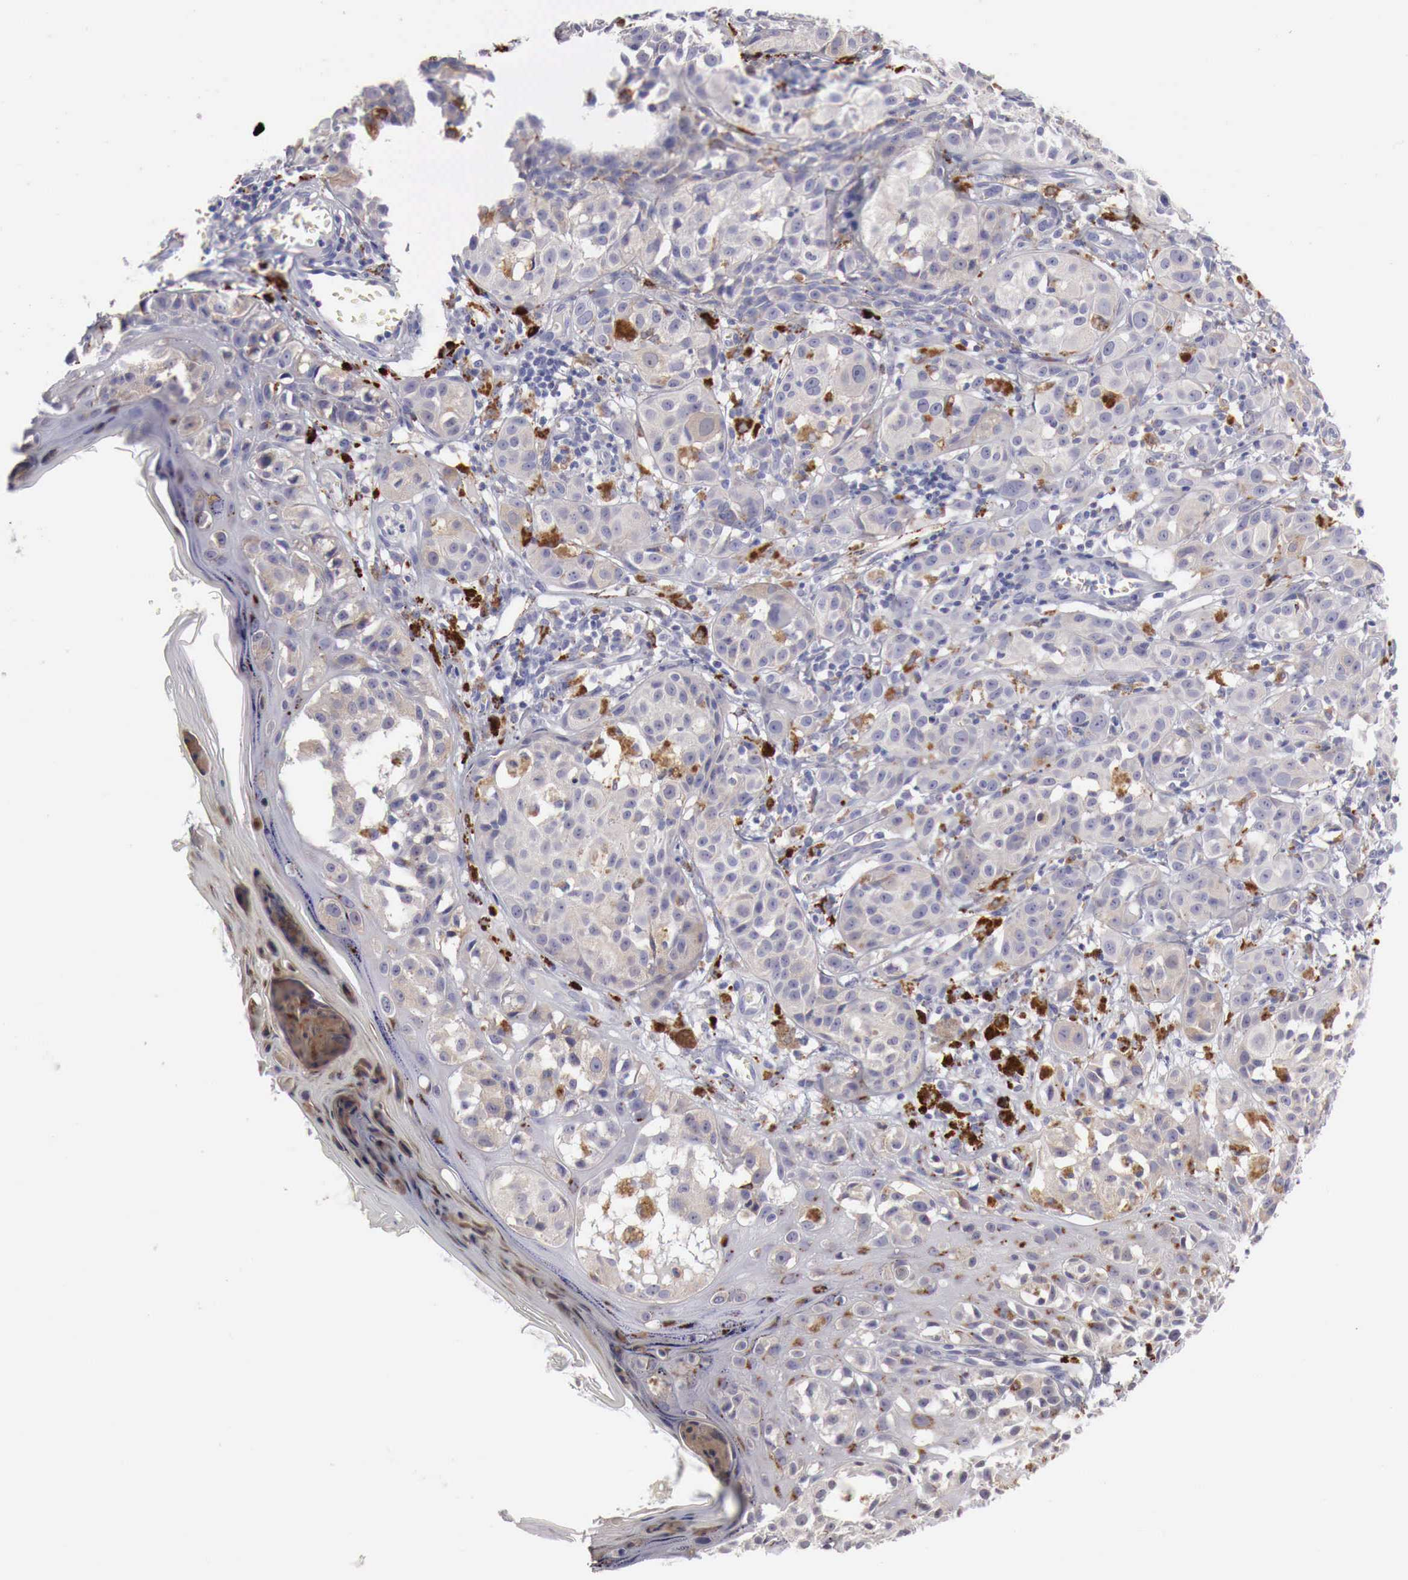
{"staining": {"intensity": "negative", "quantity": "none", "location": "none"}, "tissue": "melanoma", "cell_type": "Tumor cells", "image_type": "cancer", "snomed": [{"axis": "morphology", "description": "Malignant melanoma, NOS"}, {"axis": "topography", "description": "Skin"}], "caption": "A high-resolution micrograph shows immunohistochemistry staining of malignant melanoma, which shows no significant expression in tumor cells.", "gene": "GLA", "patient": {"sex": "female", "age": 52}}